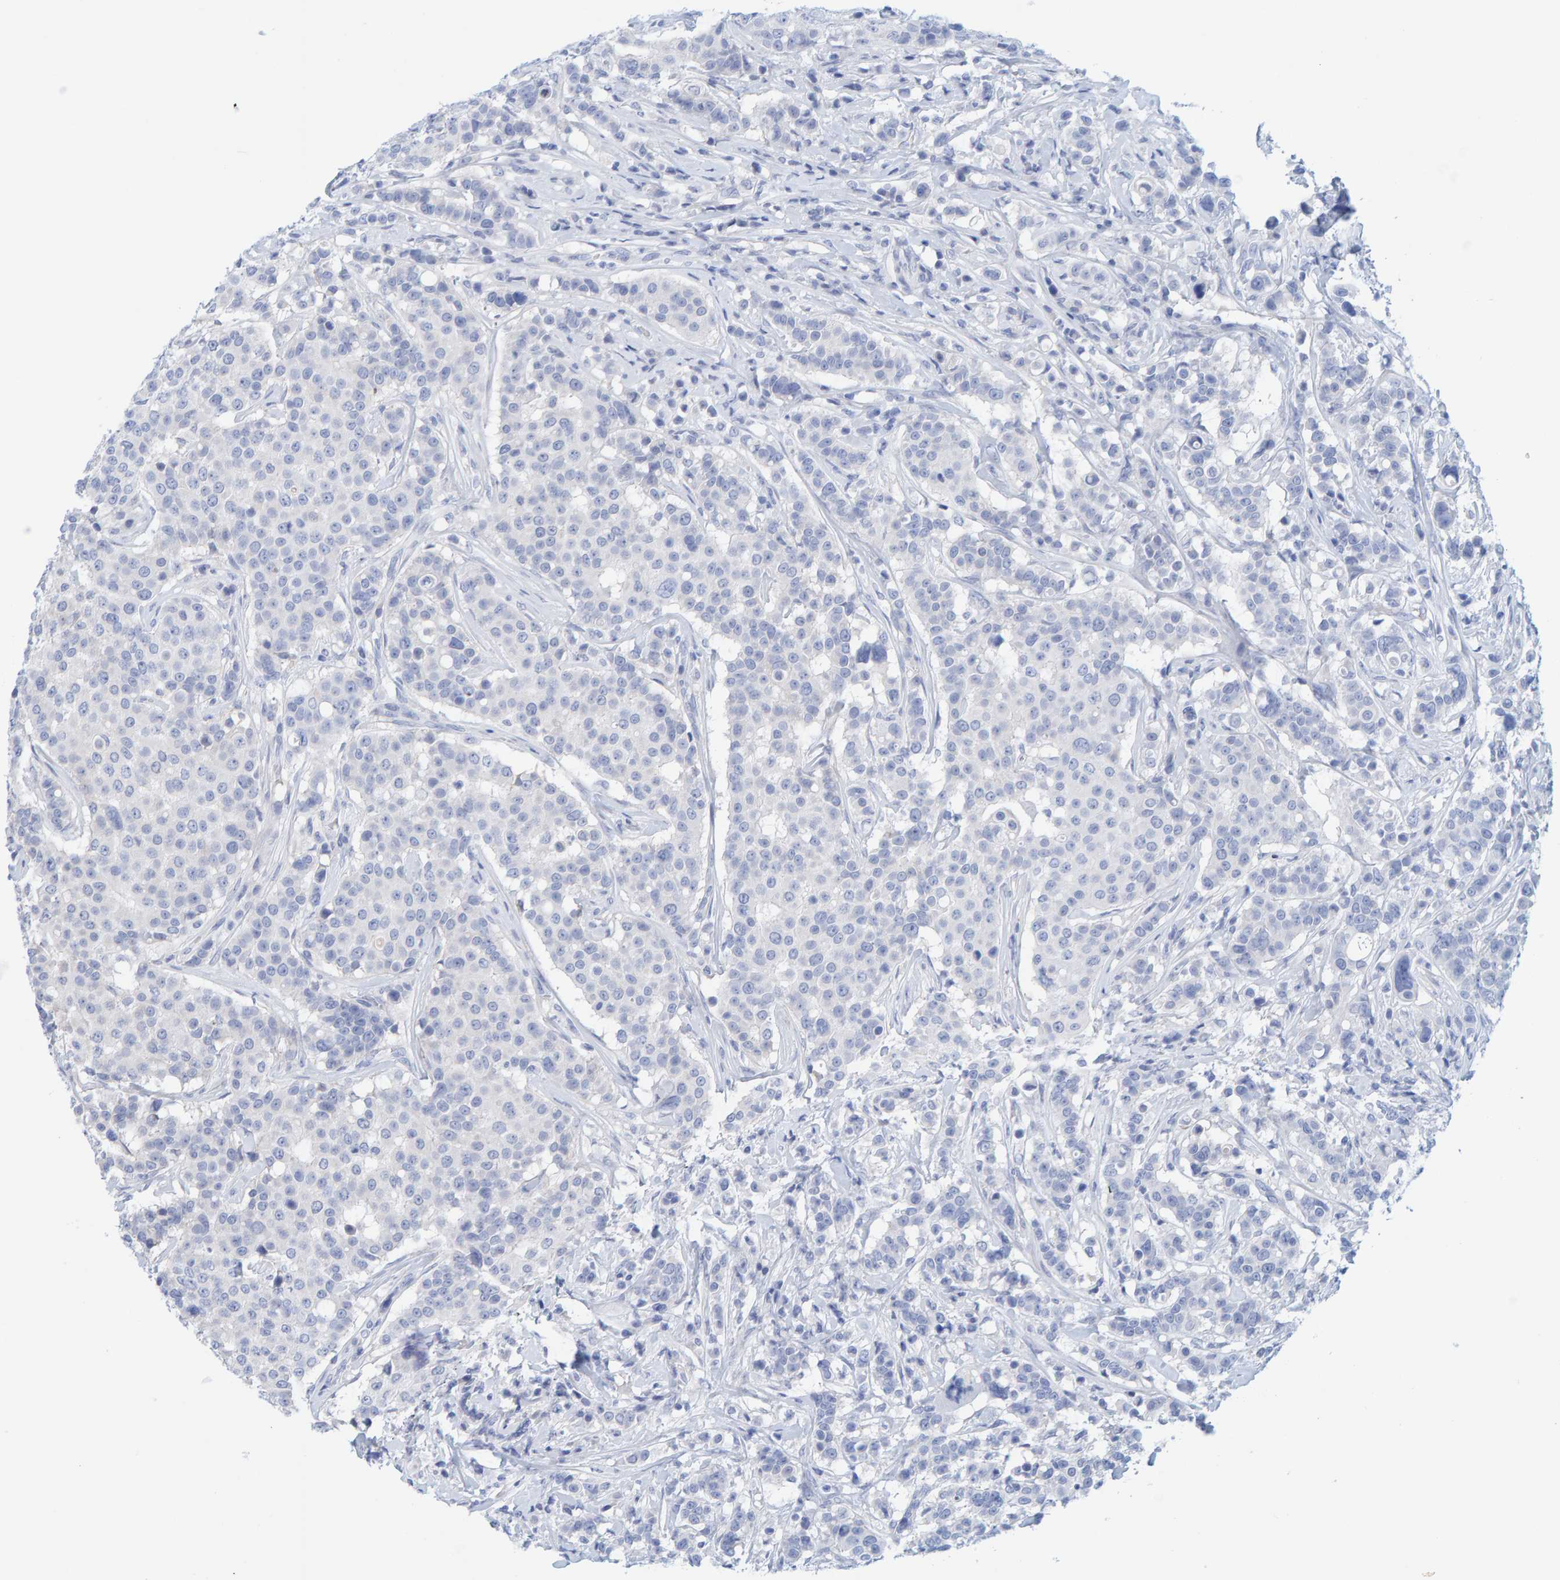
{"staining": {"intensity": "negative", "quantity": "none", "location": "none"}, "tissue": "breast cancer", "cell_type": "Tumor cells", "image_type": "cancer", "snomed": [{"axis": "morphology", "description": "Duct carcinoma"}, {"axis": "topography", "description": "Breast"}], "caption": "IHC image of breast cancer (intraductal carcinoma) stained for a protein (brown), which demonstrates no staining in tumor cells. (DAB IHC with hematoxylin counter stain).", "gene": "KLHL11", "patient": {"sex": "female", "age": 27}}